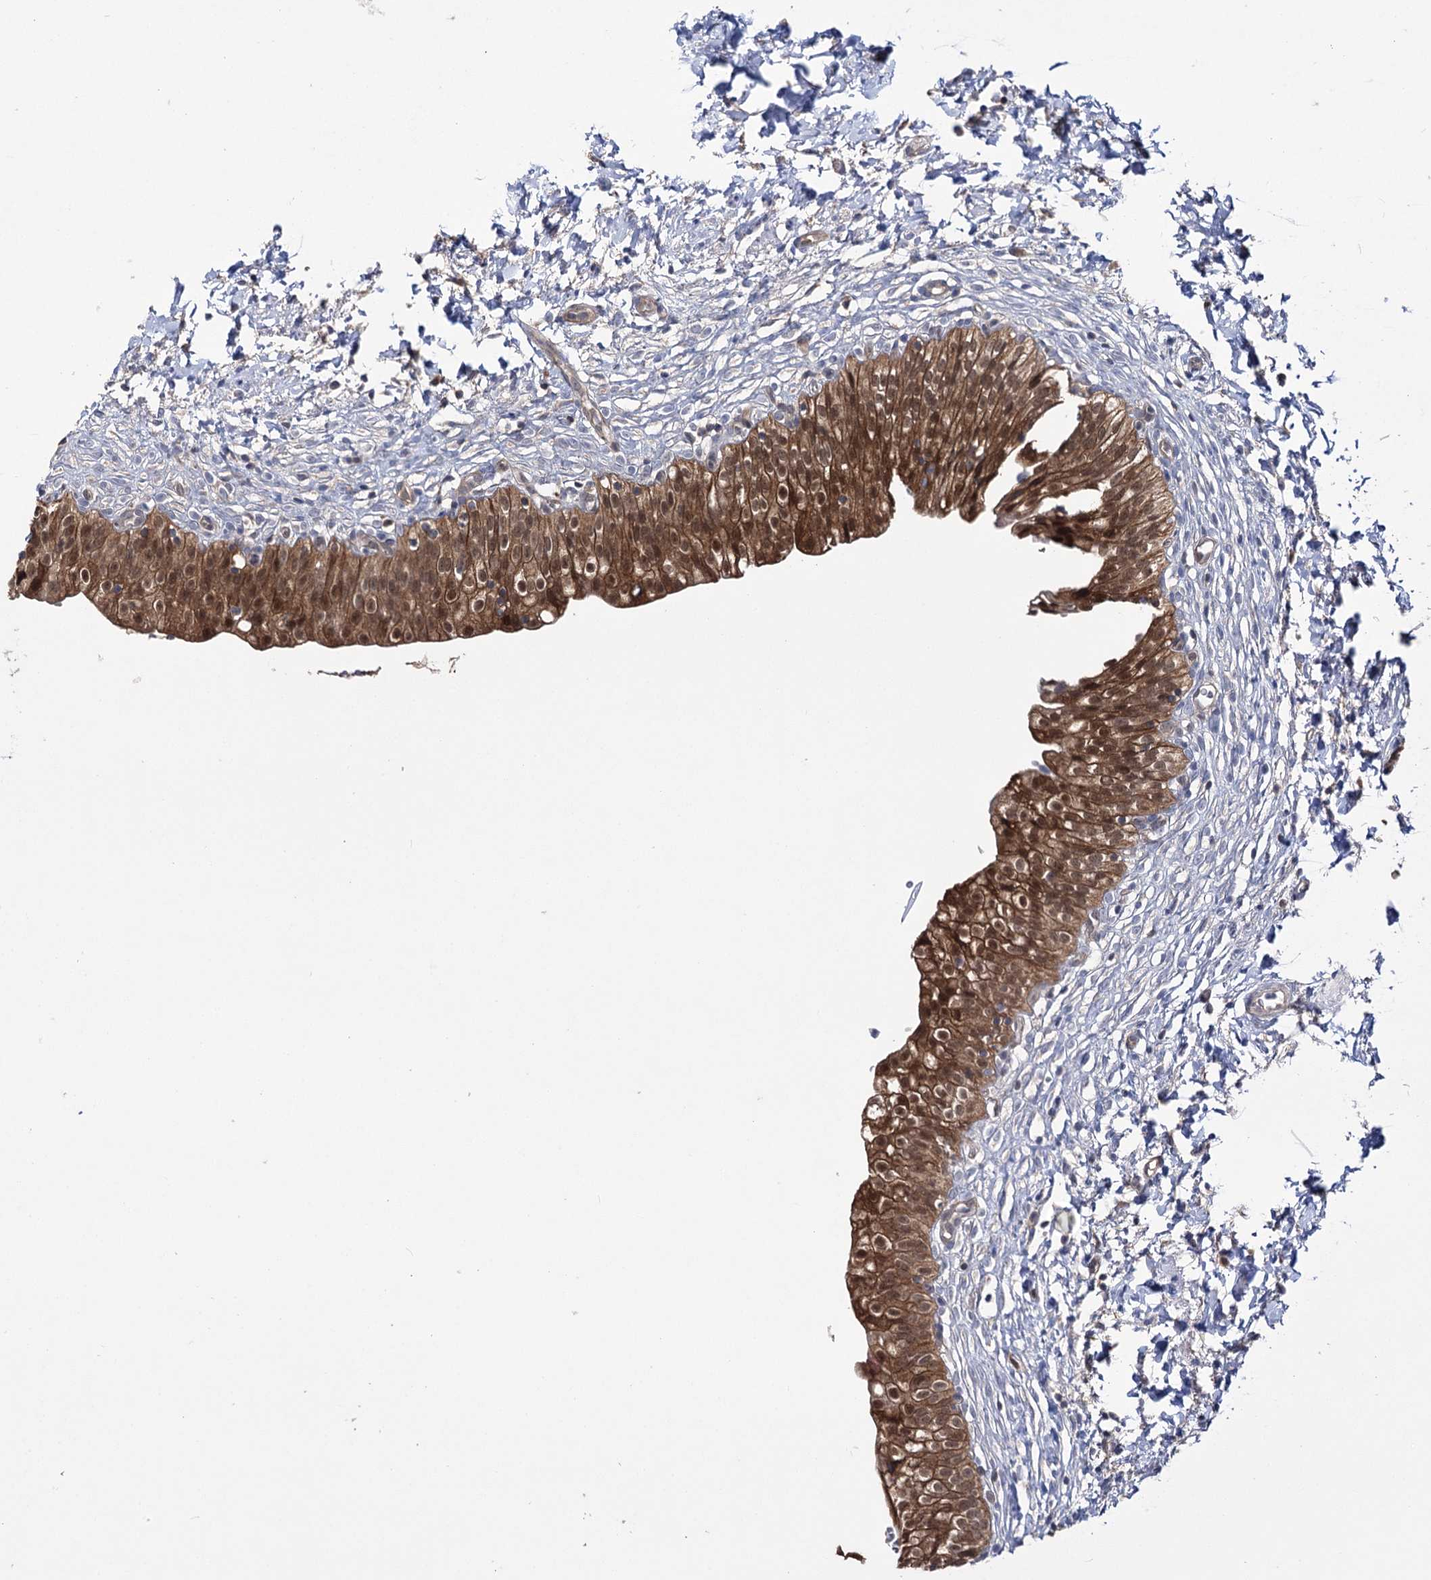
{"staining": {"intensity": "strong", "quantity": ">75%", "location": "cytoplasmic/membranous,nuclear"}, "tissue": "urinary bladder", "cell_type": "Urothelial cells", "image_type": "normal", "snomed": [{"axis": "morphology", "description": "Normal tissue, NOS"}, {"axis": "topography", "description": "Urinary bladder"}], "caption": "Brown immunohistochemical staining in unremarkable urinary bladder shows strong cytoplasmic/membranous,nuclear staining in about >75% of urothelial cells.", "gene": "PTER", "patient": {"sex": "male", "age": 55}}